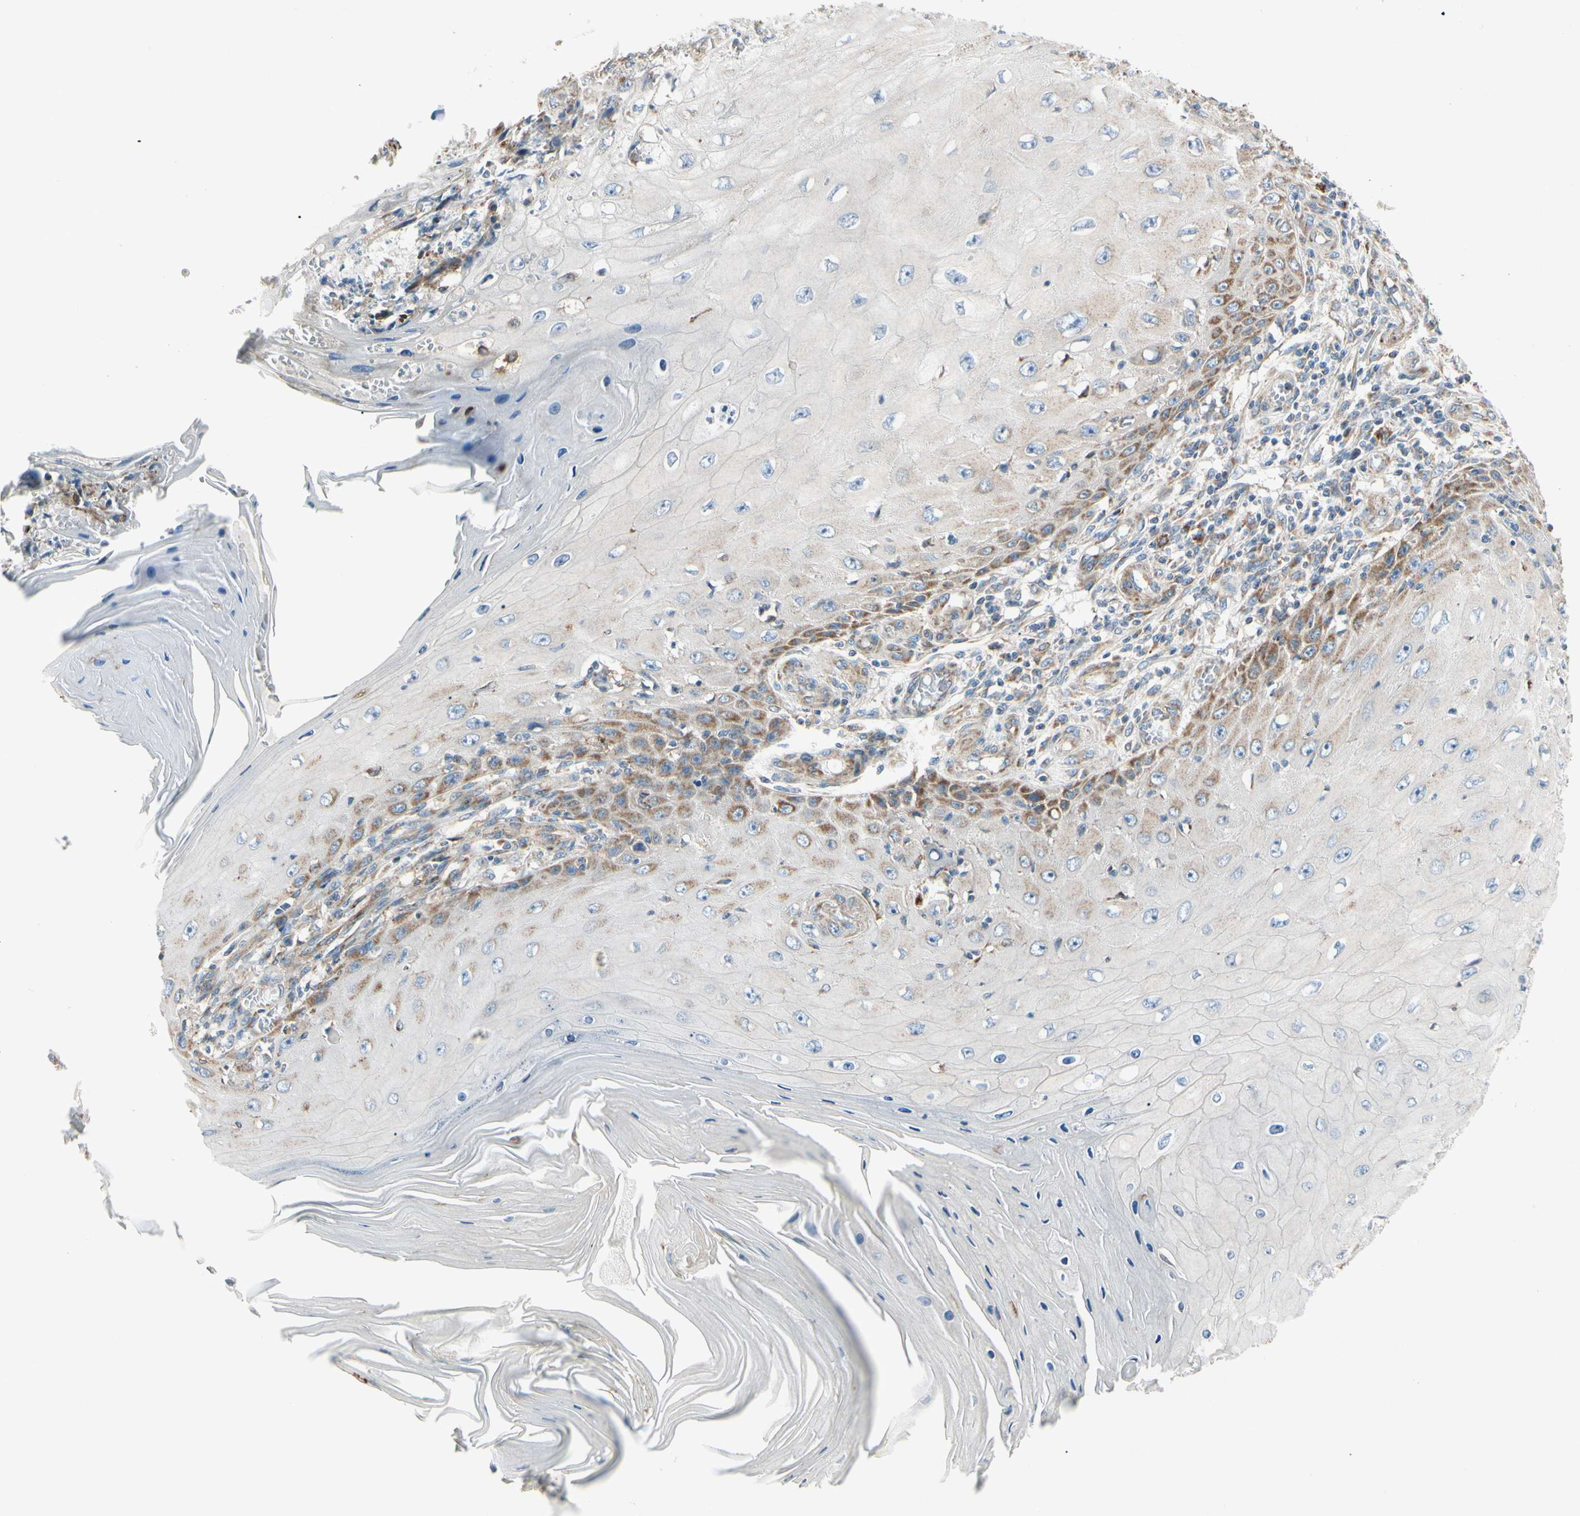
{"staining": {"intensity": "weak", "quantity": ">75%", "location": "cytoplasmic/membranous"}, "tissue": "skin cancer", "cell_type": "Tumor cells", "image_type": "cancer", "snomed": [{"axis": "morphology", "description": "Squamous cell carcinoma, NOS"}, {"axis": "topography", "description": "Skin"}], "caption": "Protein analysis of squamous cell carcinoma (skin) tissue reveals weak cytoplasmic/membranous positivity in approximately >75% of tumor cells.", "gene": "MRPL9", "patient": {"sex": "female", "age": 73}}